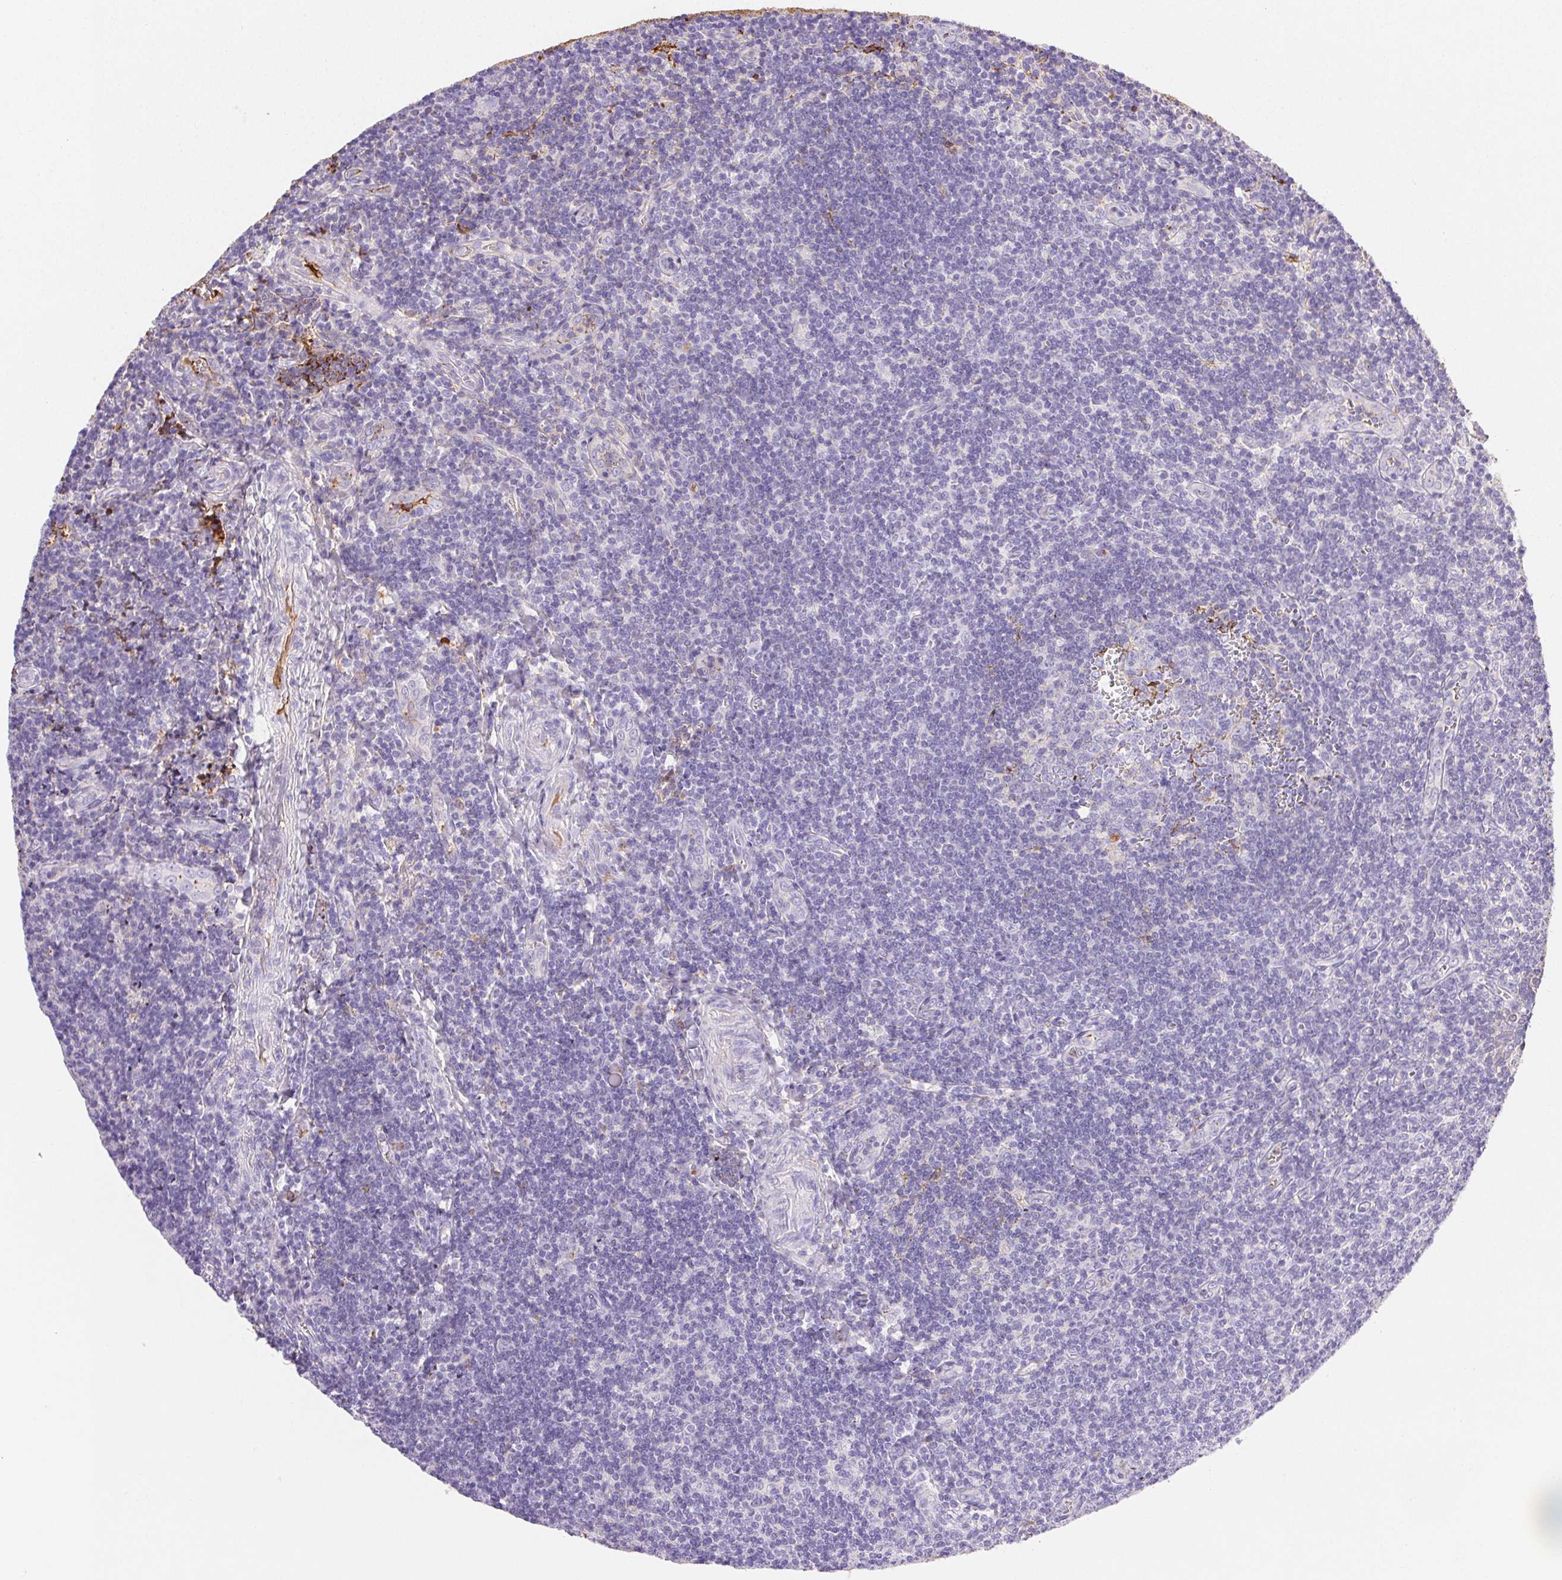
{"staining": {"intensity": "negative", "quantity": "none", "location": "none"}, "tissue": "tonsil", "cell_type": "Germinal center cells", "image_type": "normal", "snomed": [{"axis": "morphology", "description": "Normal tissue, NOS"}, {"axis": "morphology", "description": "Inflammation, NOS"}, {"axis": "topography", "description": "Tonsil"}], "caption": "DAB immunohistochemical staining of benign tonsil reveals no significant positivity in germinal center cells.", "gene": "FGA", "patient": {"sex": "female", "age": 31}}